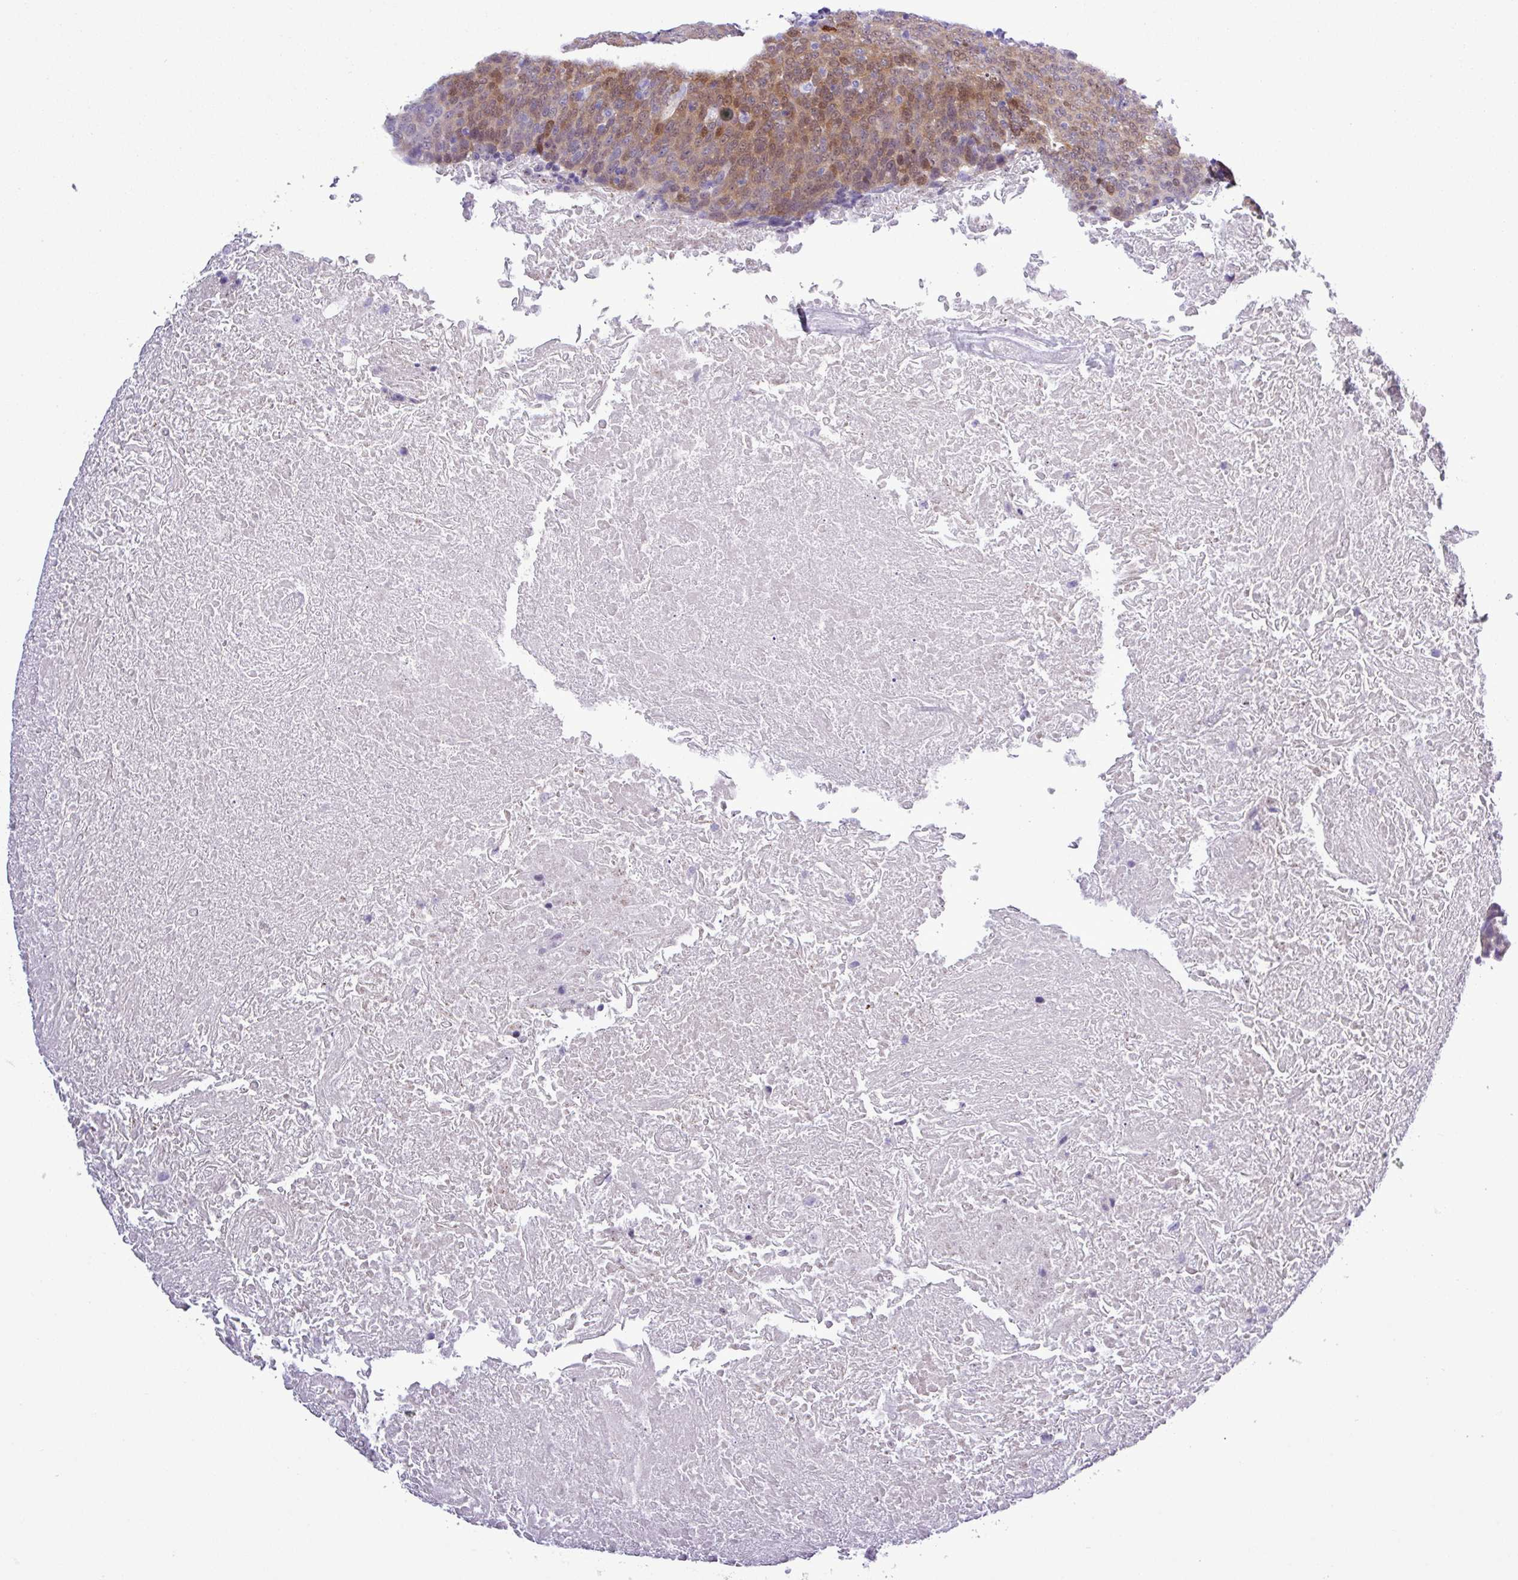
{"staining": {"intensity": "moderate", "quantity": "25%-75%", "location": "cytoplasmic/membranous,nuclear"}, "tissue": "head and neck cancer", "cell_type": "Tumor cells", "image_type": "cancer", "snomed": [{"axis": "morphology", "description": "Squamous cell carcinoma, NOS"}, {"axis": "morphology", "description": "Squamous cell carcinoma, metastatic, NOS"}, {"axis": "topography", "description": "Lymph node"}, {"axis": "topography", "description": "Head-Neck"}], "caption": "About 25%-75% of tumor cells in metastatic squamous cell carcinoma (head and neck) demonstrate moderate cytoplasmic/membranous and nuclear protein staining as visualized by brown immunohistochemical staining.", "gene": "ALDH3A1", "patient": {"sex": "male", "age": 62}}